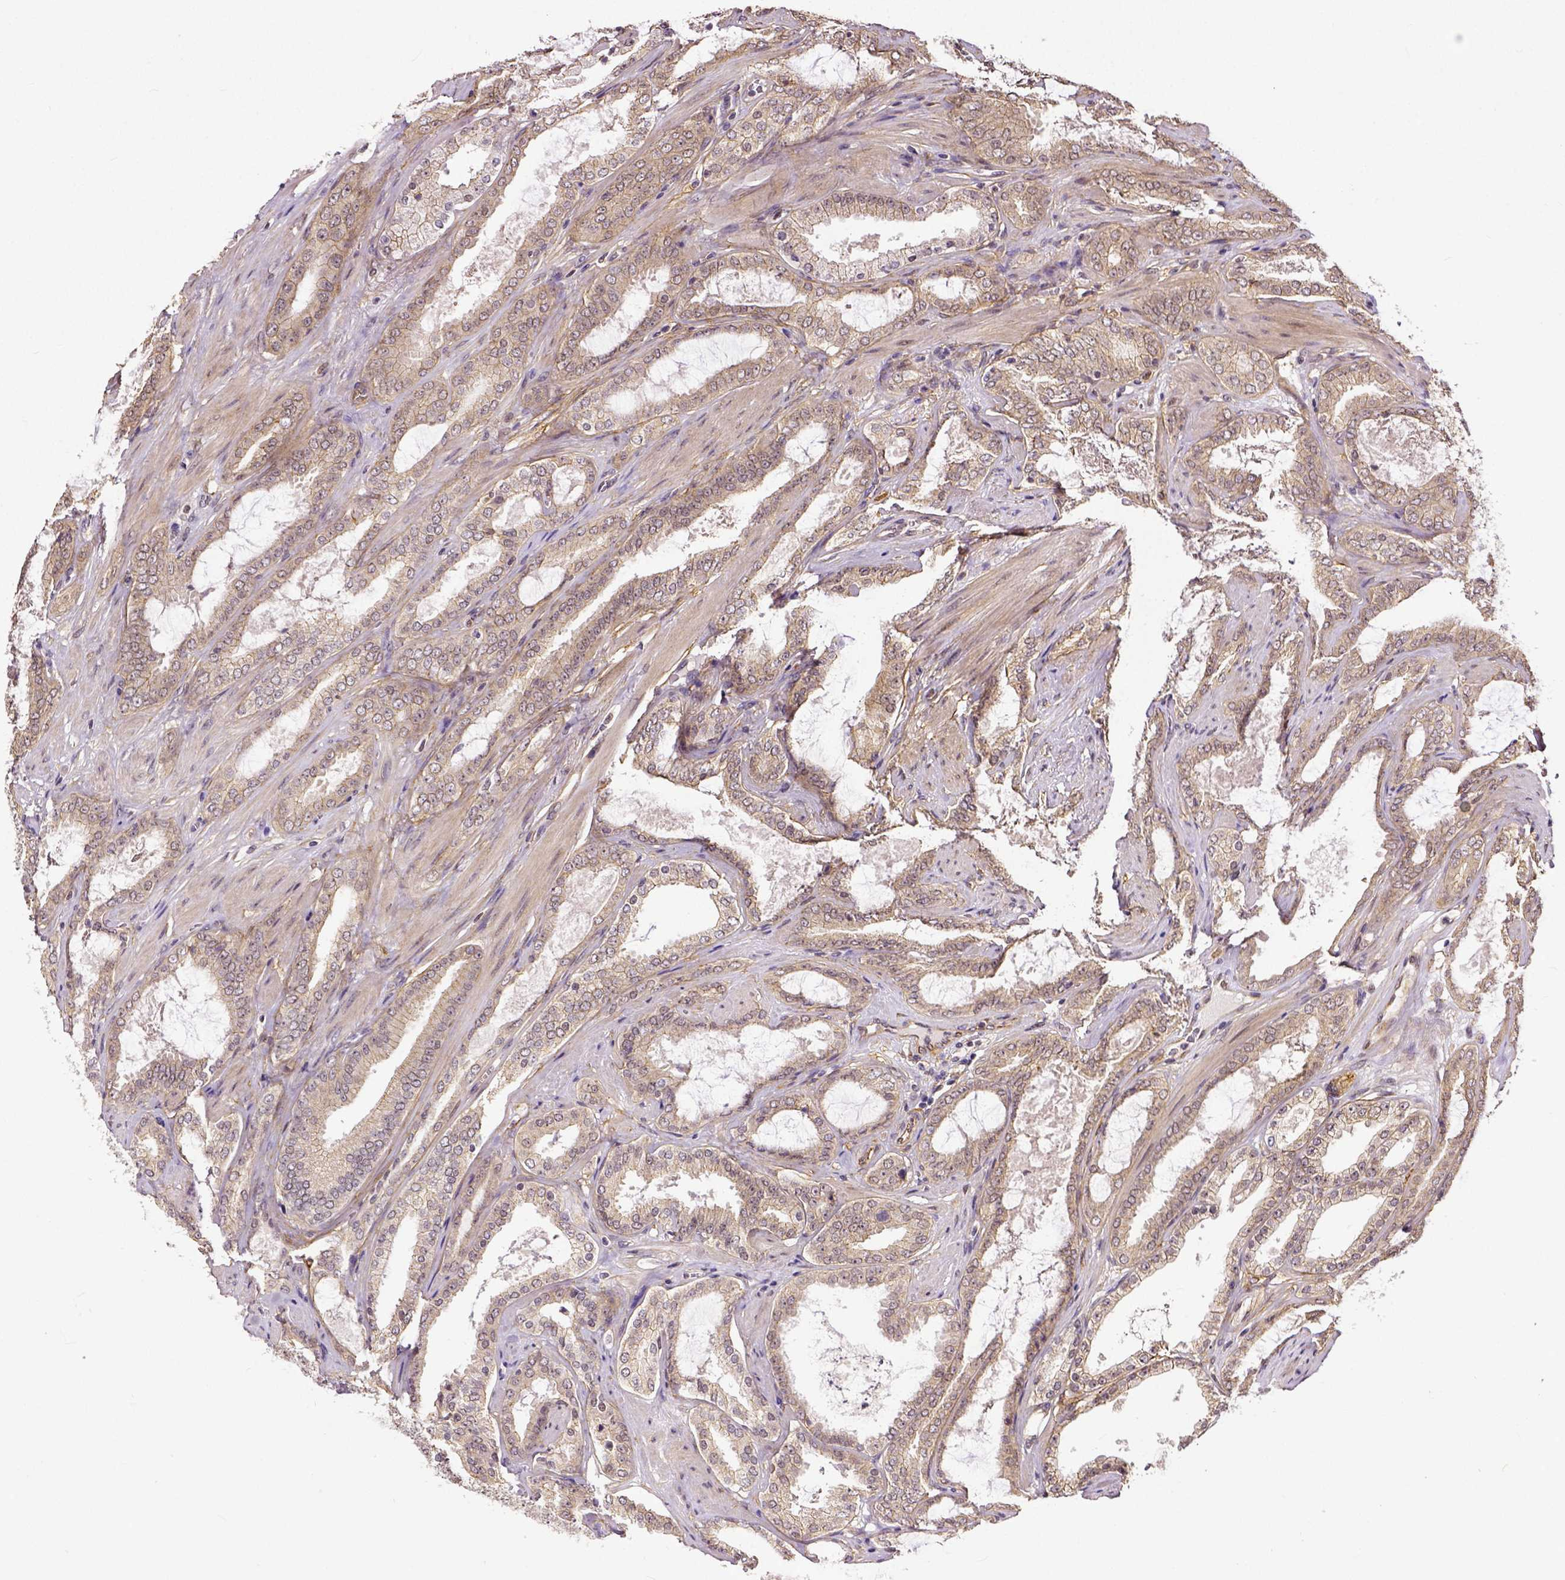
{"staining": {"intensity": "weak", "quantity": ">75%", "location": "cytoplasmic/membranous"}, "tissue": "prostate cancer", "cell_type": "Tumor cells", "image_type": "cancer", "snomed": [{"axis": "morphology", "description": "Adenocarcinoma, High grade"}, {"axis": "topography", "description": "Prostate"}], "caption": "Protein staining exhibits weak cytoplasmic/membranous positivity in about >75% of tumor cells in prostate adenocarcinoma (high-grade).", "gene": "DICER1", "patient": {"sex": "male", "age": 63}}